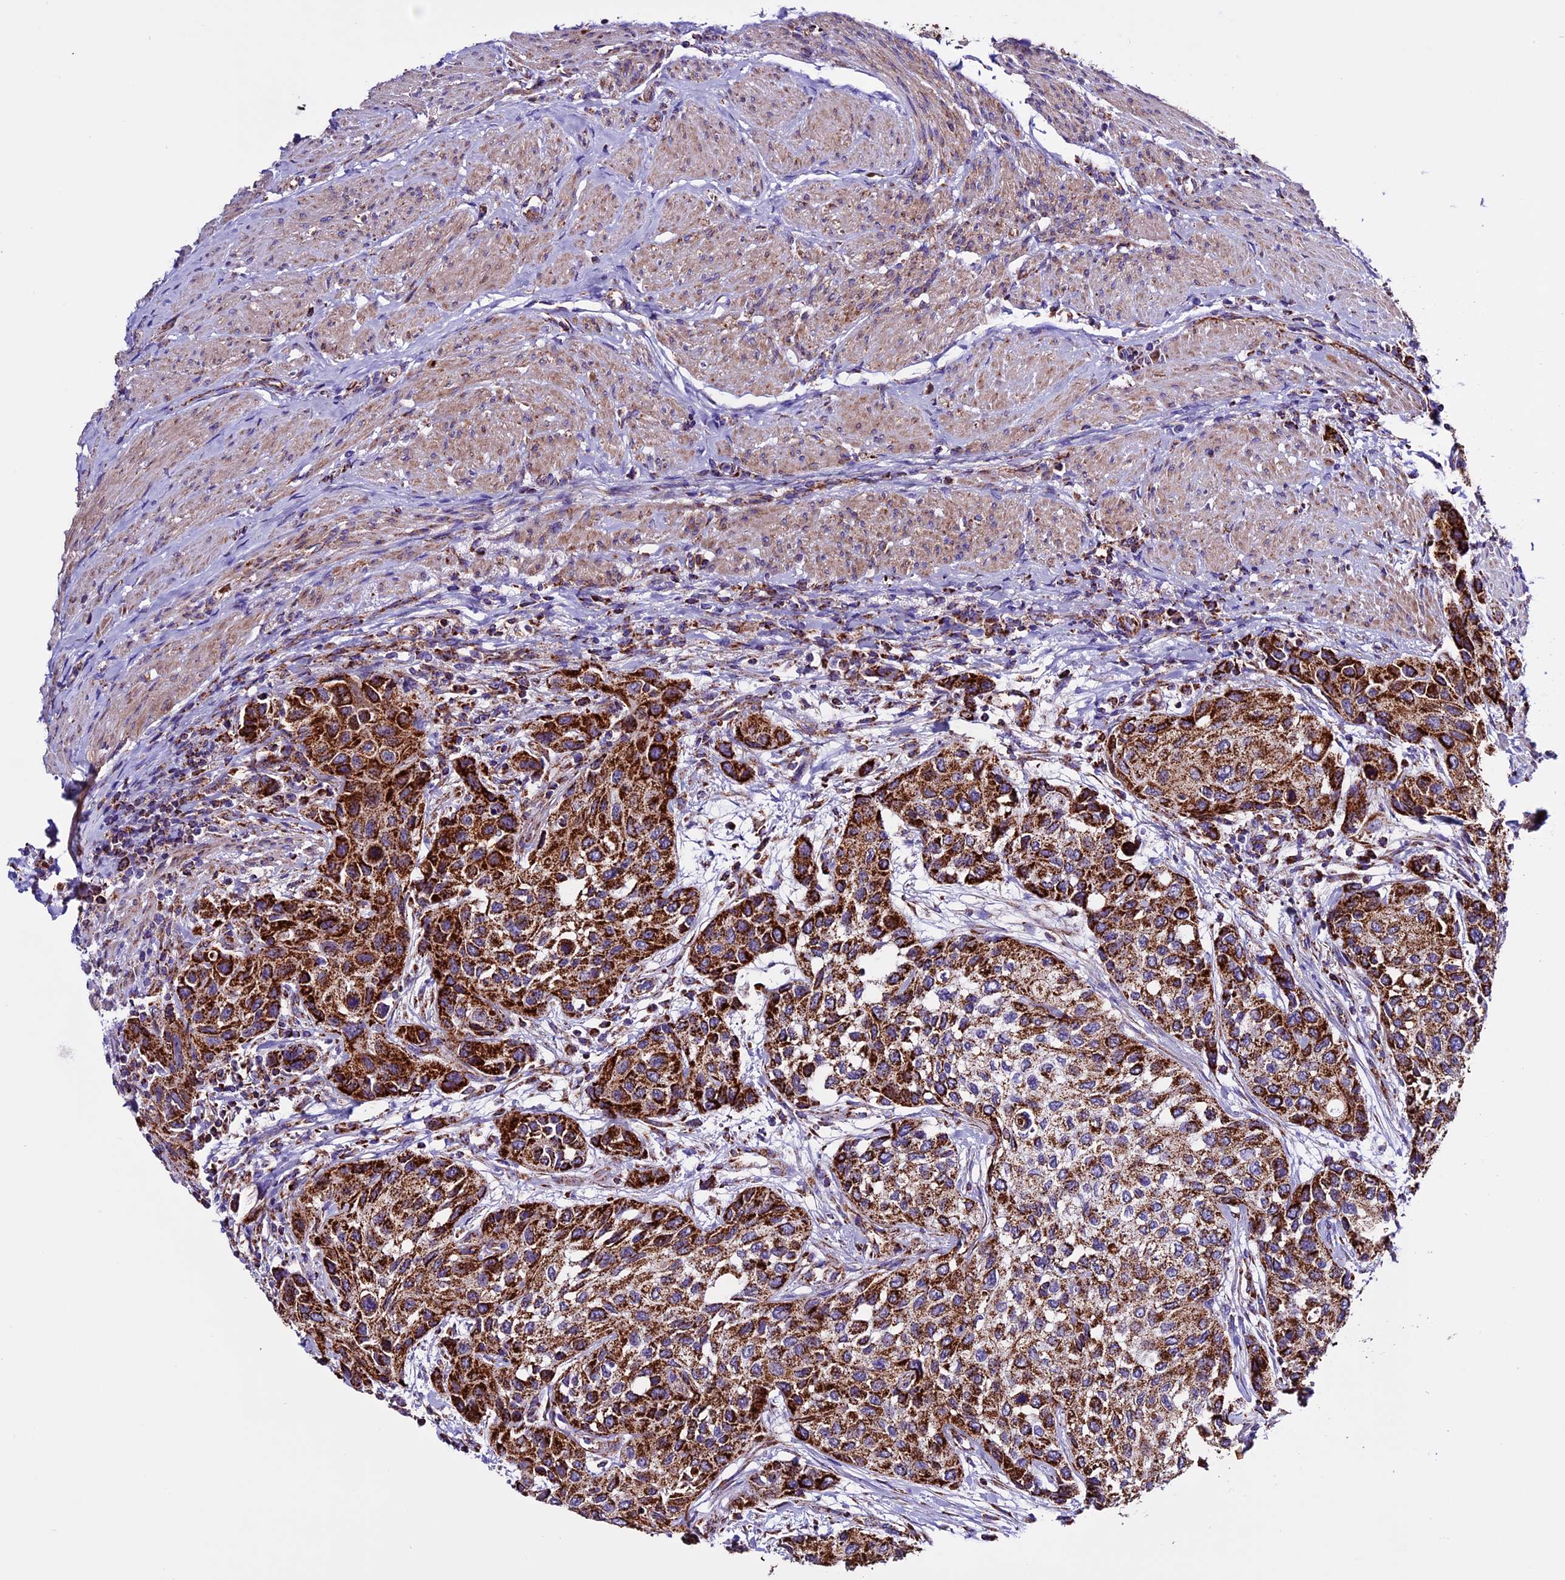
{"staining": {"intensity": "strong", "quantity": ">75%", "location": "cytoplasmic/membranous"}, "tissue": "urothelial cancer", "cell_type": "Tumor cells", "image_type": "cancer", "snomed": [{"axis": "morphology", "description": "Normal tissue, NOS"}, {"axis": "morphology", "description": "Urothelial carcinoma, High grade"}, {"axis": "topography", "description": "Vascular tissue"}, {"axis": "topography", "description": "Urinary bladder"}], "caption": "The immunohistochemical stain shows strong cytoplasmic/membranous positivity in tumor cells of urothelial carcinoma (high-grade) tissue.", "gene": "CX3CL1", "patient": {"sex": "female", "age": 56}}